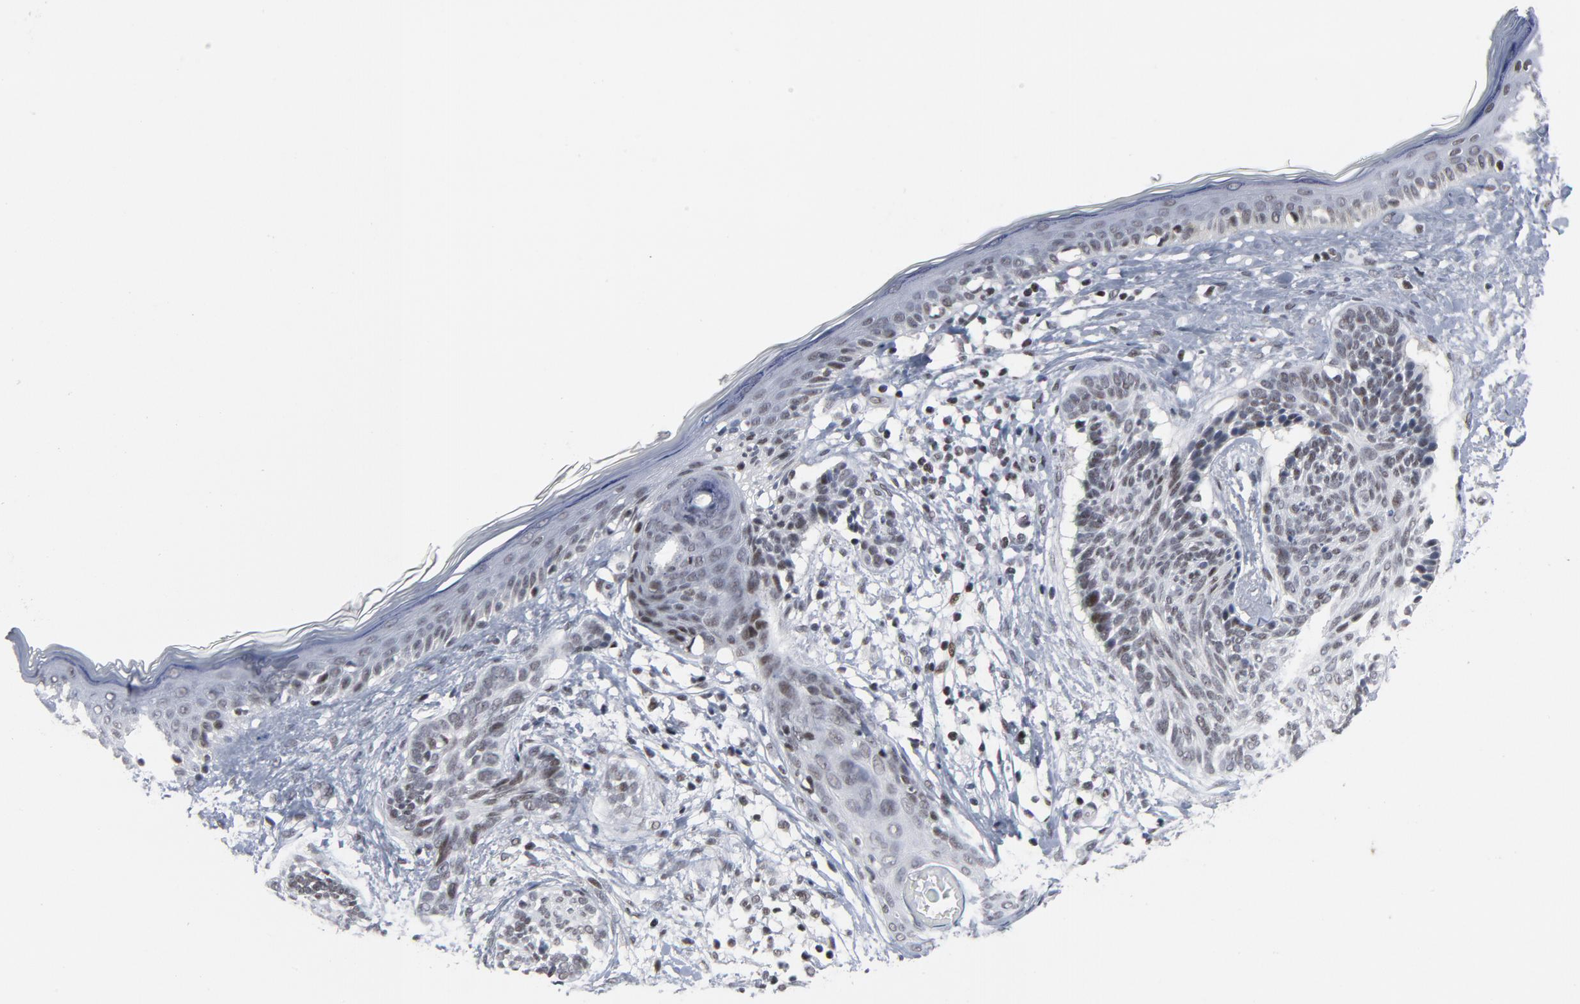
{"staining": {"intensity": "weak", "quantity": ">75%", "location": "nuclear"}, "tissue": "skin cancer", "cell_type": "Tumor cells", "image_type": "cancer", "snomed": [{"axis": "morphology", "description": "Normal tissue, NOS"}, {"axis": "morphology", "description": "Basal cell carcinoma"}, {"axis": "topography", "description": "Skin"}], "caption": "Protein analysis of basal cell carcinoma (skin) tissue displays weak nuclear expression in approximately >75% of tumor cells. (Stains: DAB in brown, nuclei in blue, Microscopy: brightfield microscopy at high magnification).", "gene": "GABPA", "patient": {"sex": "male", "age": 63}}